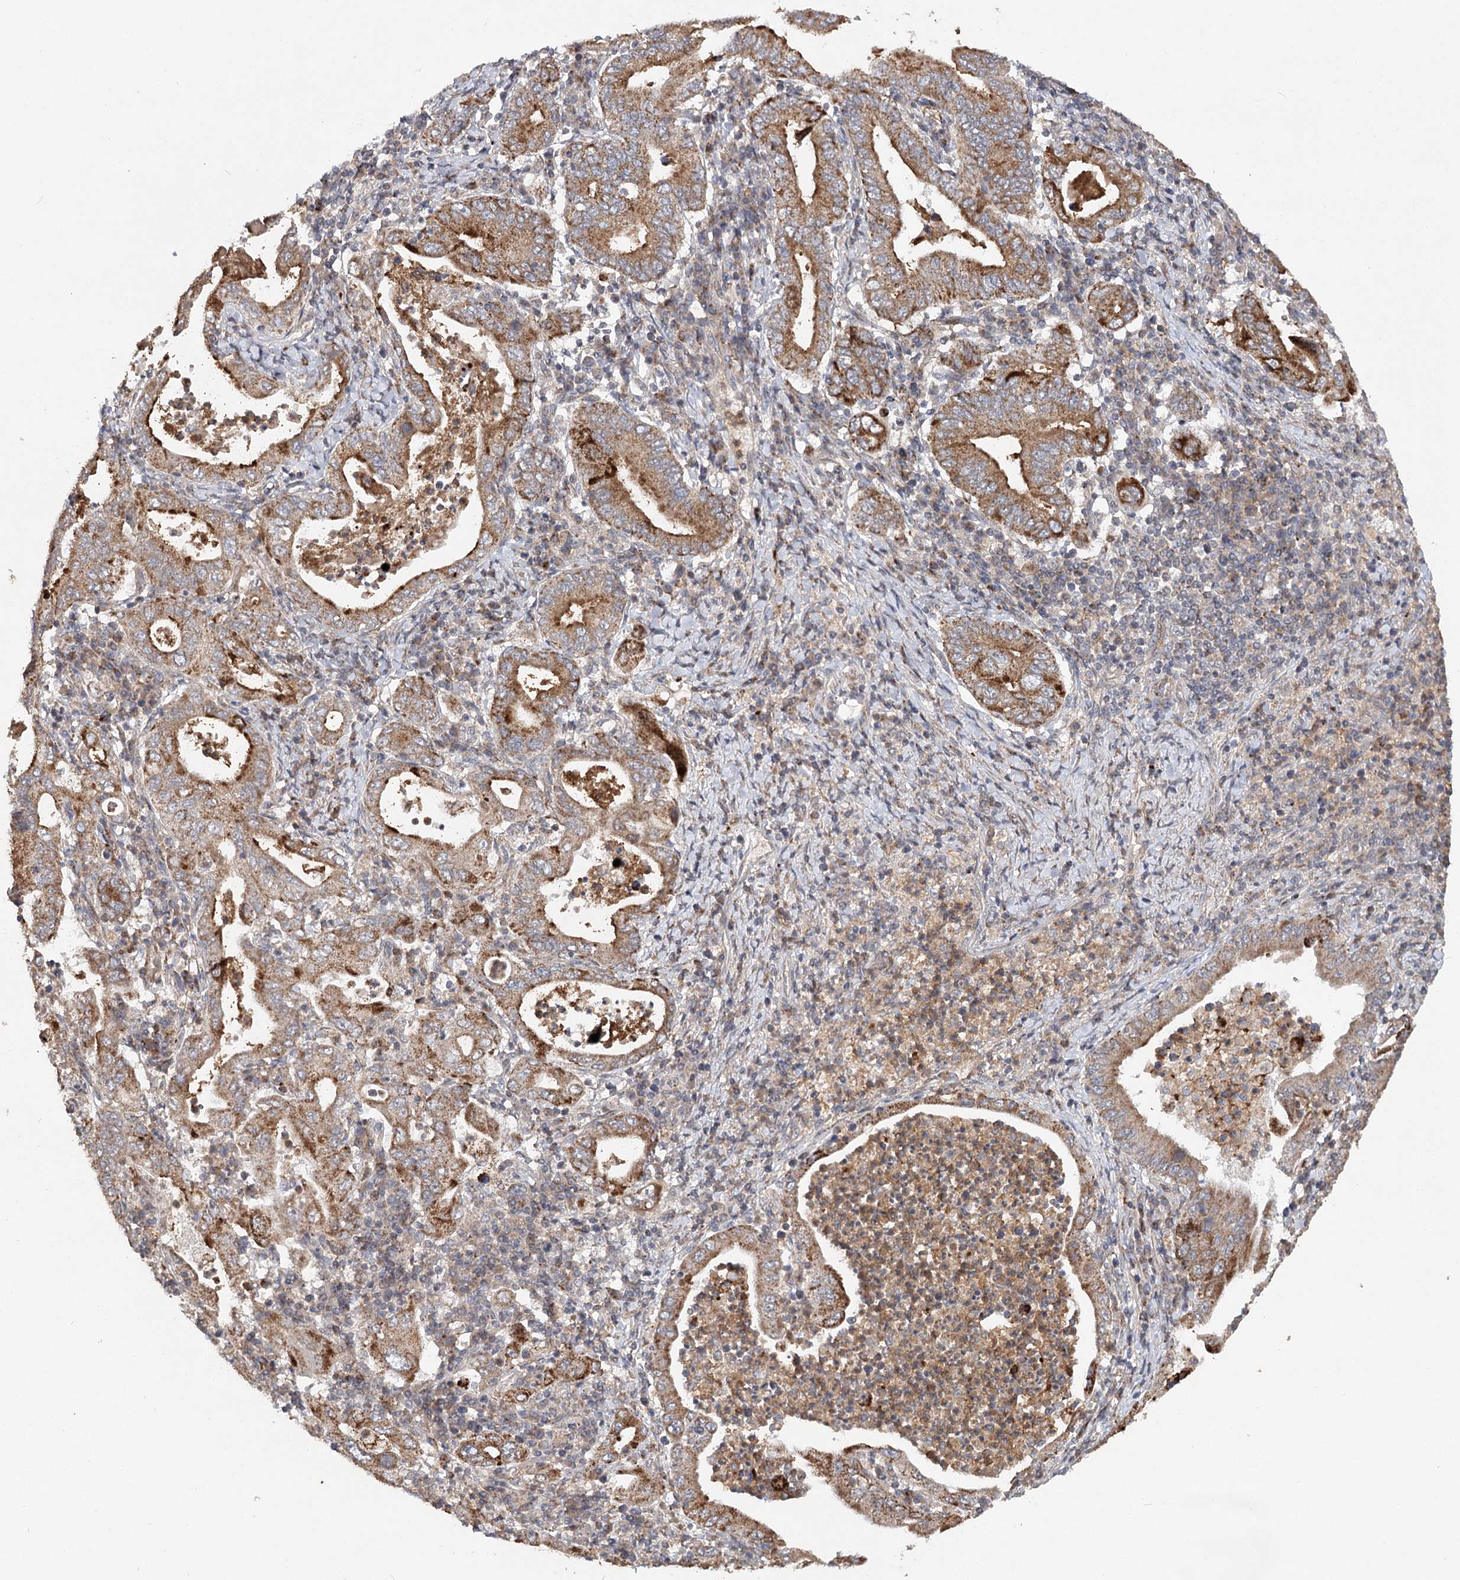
{"staining": {"intensity": "moderate", "quantity": ">75%", "location": "cytoplasmic/membranous"}, "tissue": "stomach cancer", "cell_type": "Tumor cells", "image_type": "cancer", "snomed": [{"axis": "morphology", "description": "Normal tissue, NOS"}, {"axis": "morphology", "description": "Adenocarcinoma, NOS"}, {"axis": "topography", "description": "Esophagus"}, {"axis": "topography", "description": "Stomach, upper"}, {"axis": "topography", "description": "Peripheral nerve tissue"}], "caption": "Adenocarcinoma (stomach) stained for a protein demonstrates moderate cytoplasmic/membranous positivity in tumor cells.", "gene": "ZNRF3", "patient": {"sex": "male", "age": 62}}